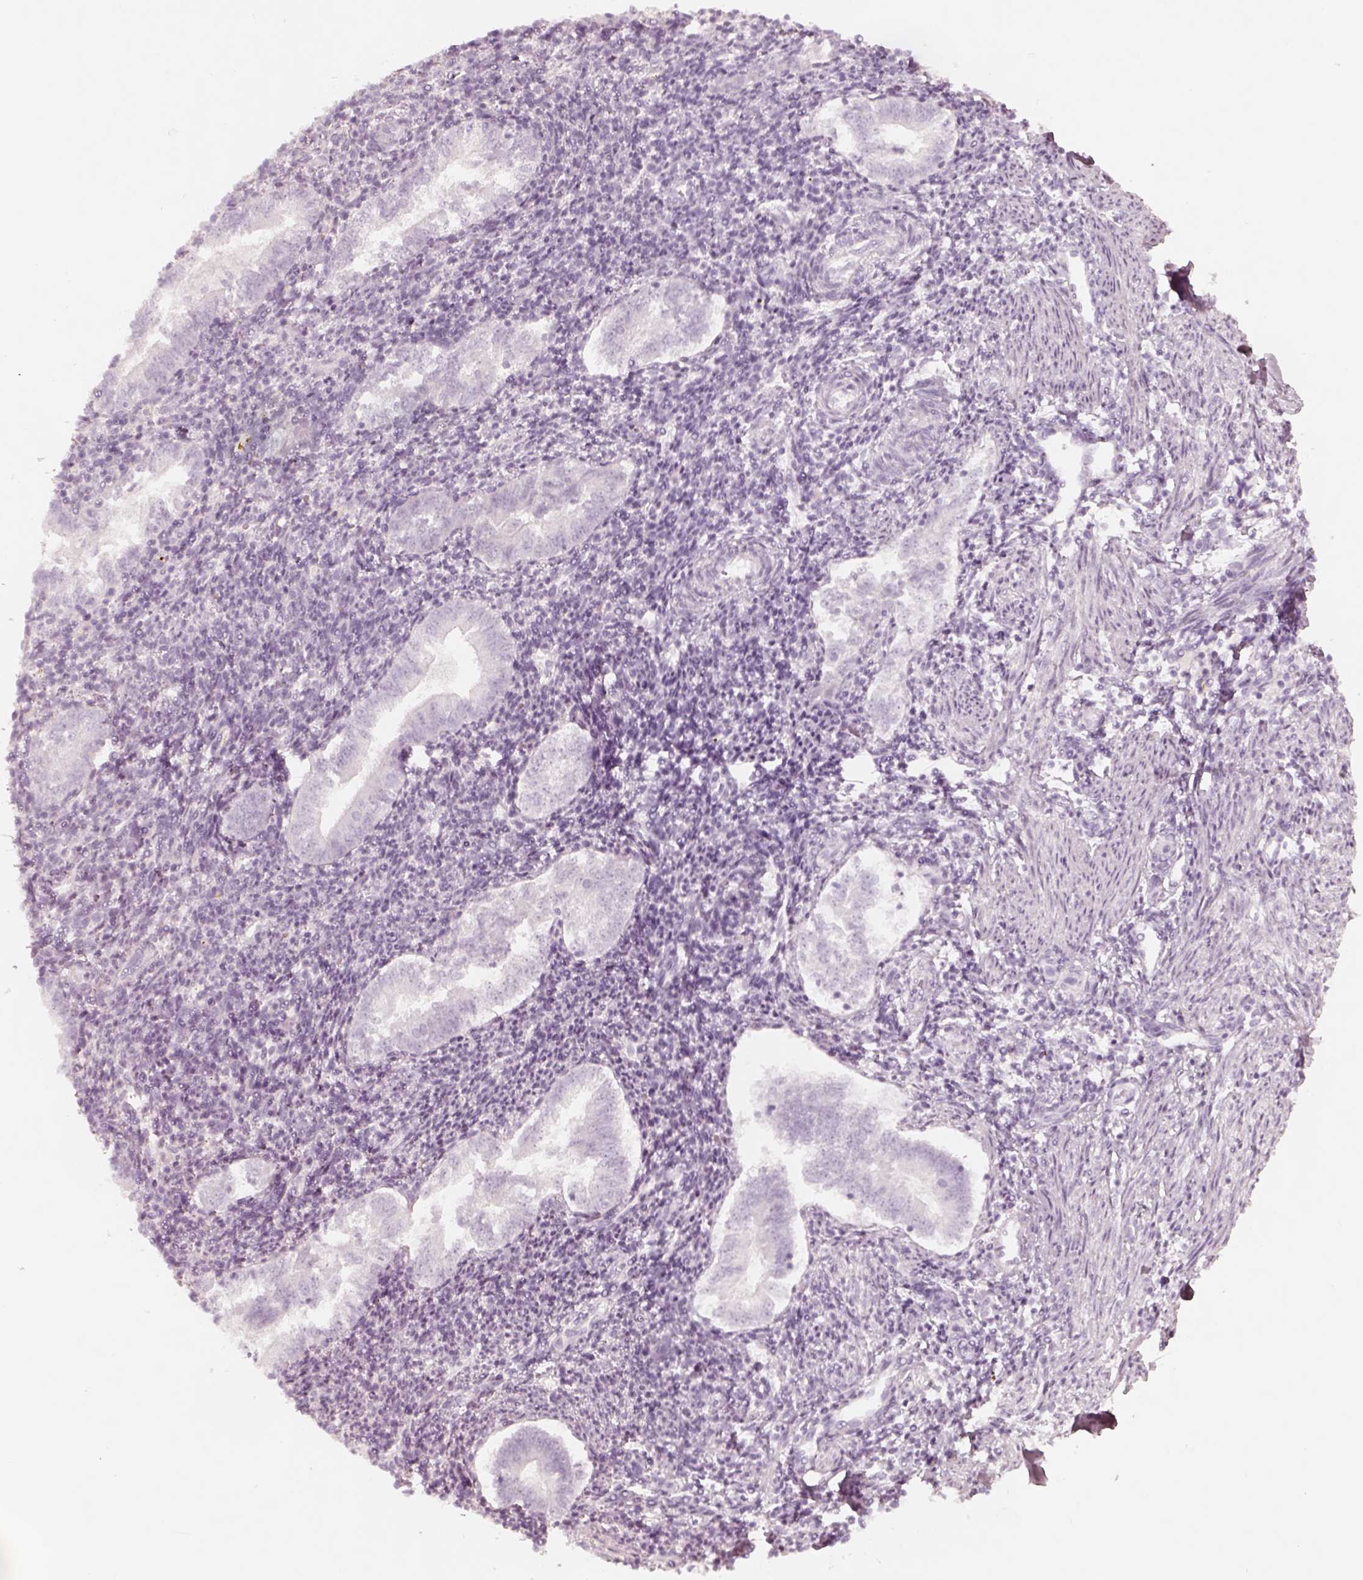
{"staining": {"intensity": "negative", "quantity": "none", "location": "none"}, "tissue": "endometrium", "cell_type": "Cells in endometrial stroma", "image_type": "normal", "snomed": [{"axis": "morphology", "description": "Normal tissue, NOS"}, {"axis": "topography", "description": "Endometrium"}], "caption": "This is an immunohistochemistry (IHC) micrograph of unremarkable endometrium. There is no positivity in cells in endometrial stroma.", "gene": "KRT82", "patient": {"sex": "female", "age": 25}}